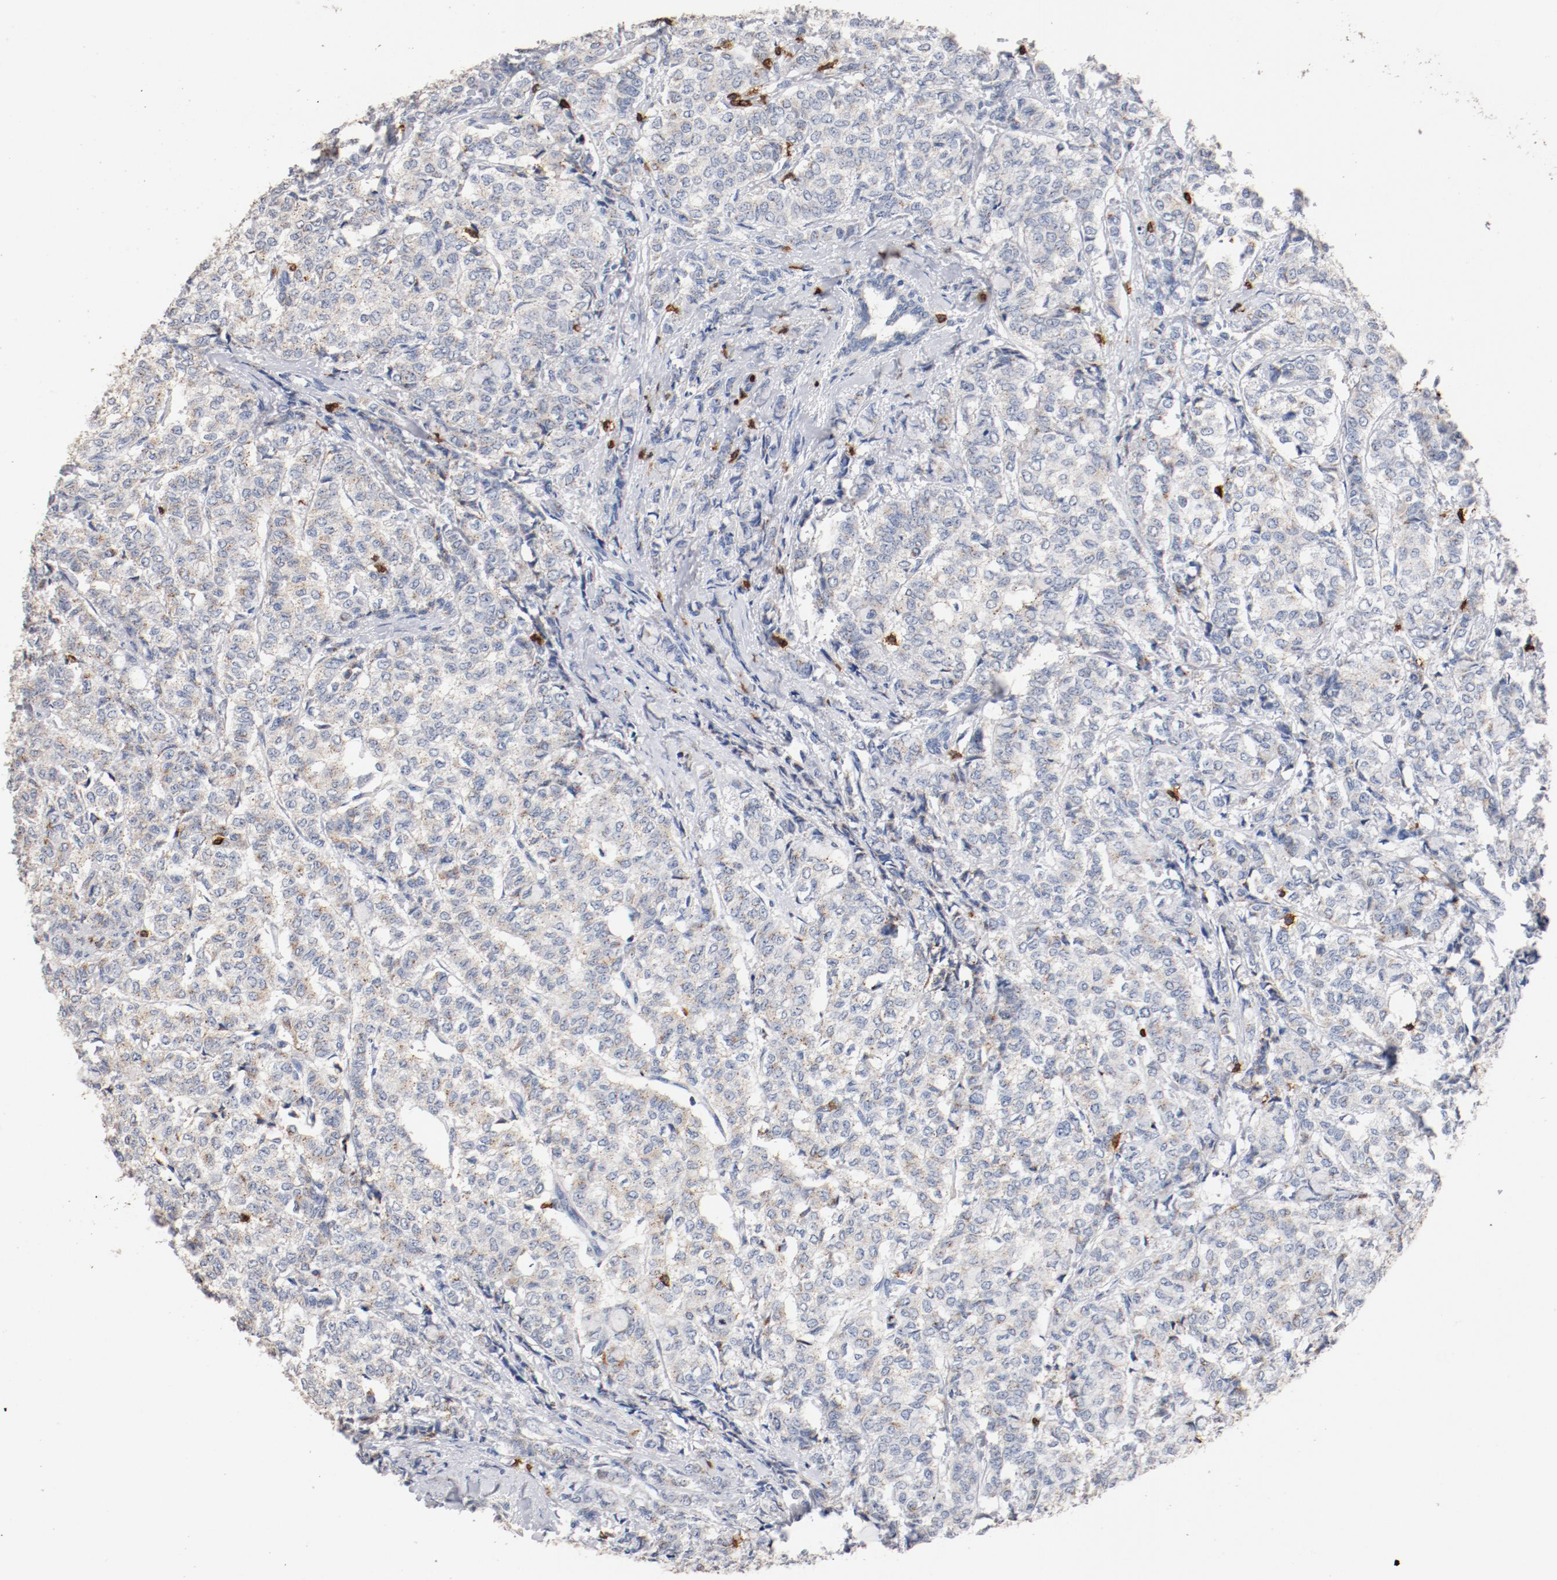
{"staining": {"intensity": "weak", "quantity": "25%-75%", "location": "cytoplasmic/membranous"}, "tissue": "breast cancer", "cell_type": "Tumor cells", "image_type": "cancer", "snomed": [{"axis": "morphology", "description": "Lobular carcinoma"}, {"axis": "topography", "description": "Breast"}], "caption": "Immunohistochemical staining of breast lobular carcinoma displays low levels of weak cytoplasmic/membranous protein expression in approximately 25%-75% of tumor cells. (DAB (3,3'-diaminobenzidine) IHC, brown staining for protein, blue staining for nuclei).", "gene": "CD247", "patient": {"sex": "female", "age": 60}}